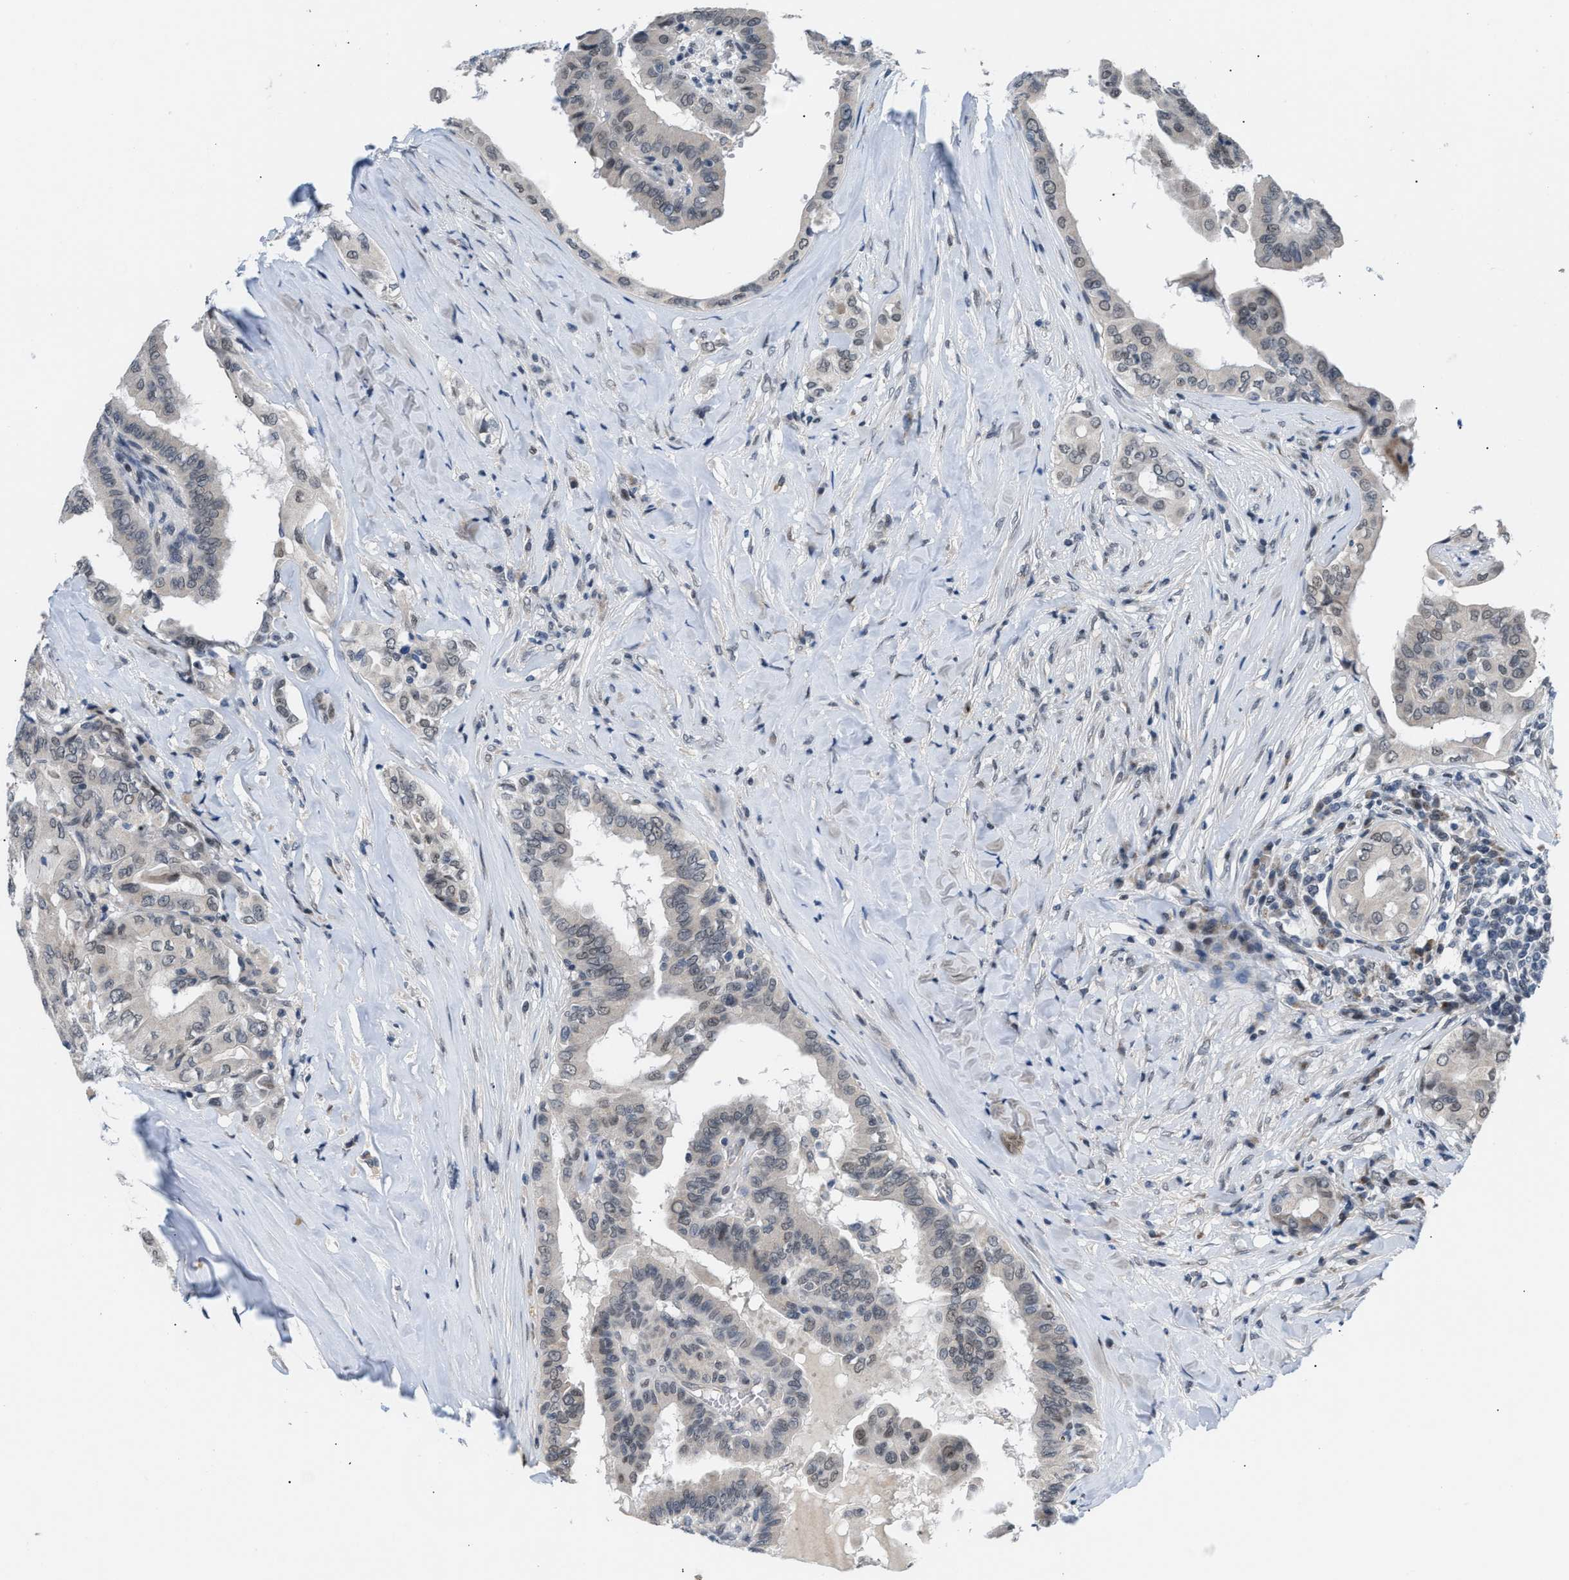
{"staining": {"intensity": "weak", "quantity": "25%-75%", "location": "nuclear"}, "tissue": "thyroid cancer", "cell_type": "Tumor cells", "image_type": "cancer", "snomed": [{"axis": "morphology", "description": "Papillary adenocarcinoma, NOS"}, {"axis": "topography", "description": "Thyroid gland"}], "caption": "A micrograph of human thyroid cancer stained for a protein demonstrates weak nuclear brown staining in tumor cells. Using DAB (3,3'-diaminobenzidine) (brown) and hematoxylin (blue) stains, captured at high magnification using brightfield microscopy.", "gene": "TXNRD3", "patient": {"sex": "male", "age": 33}}